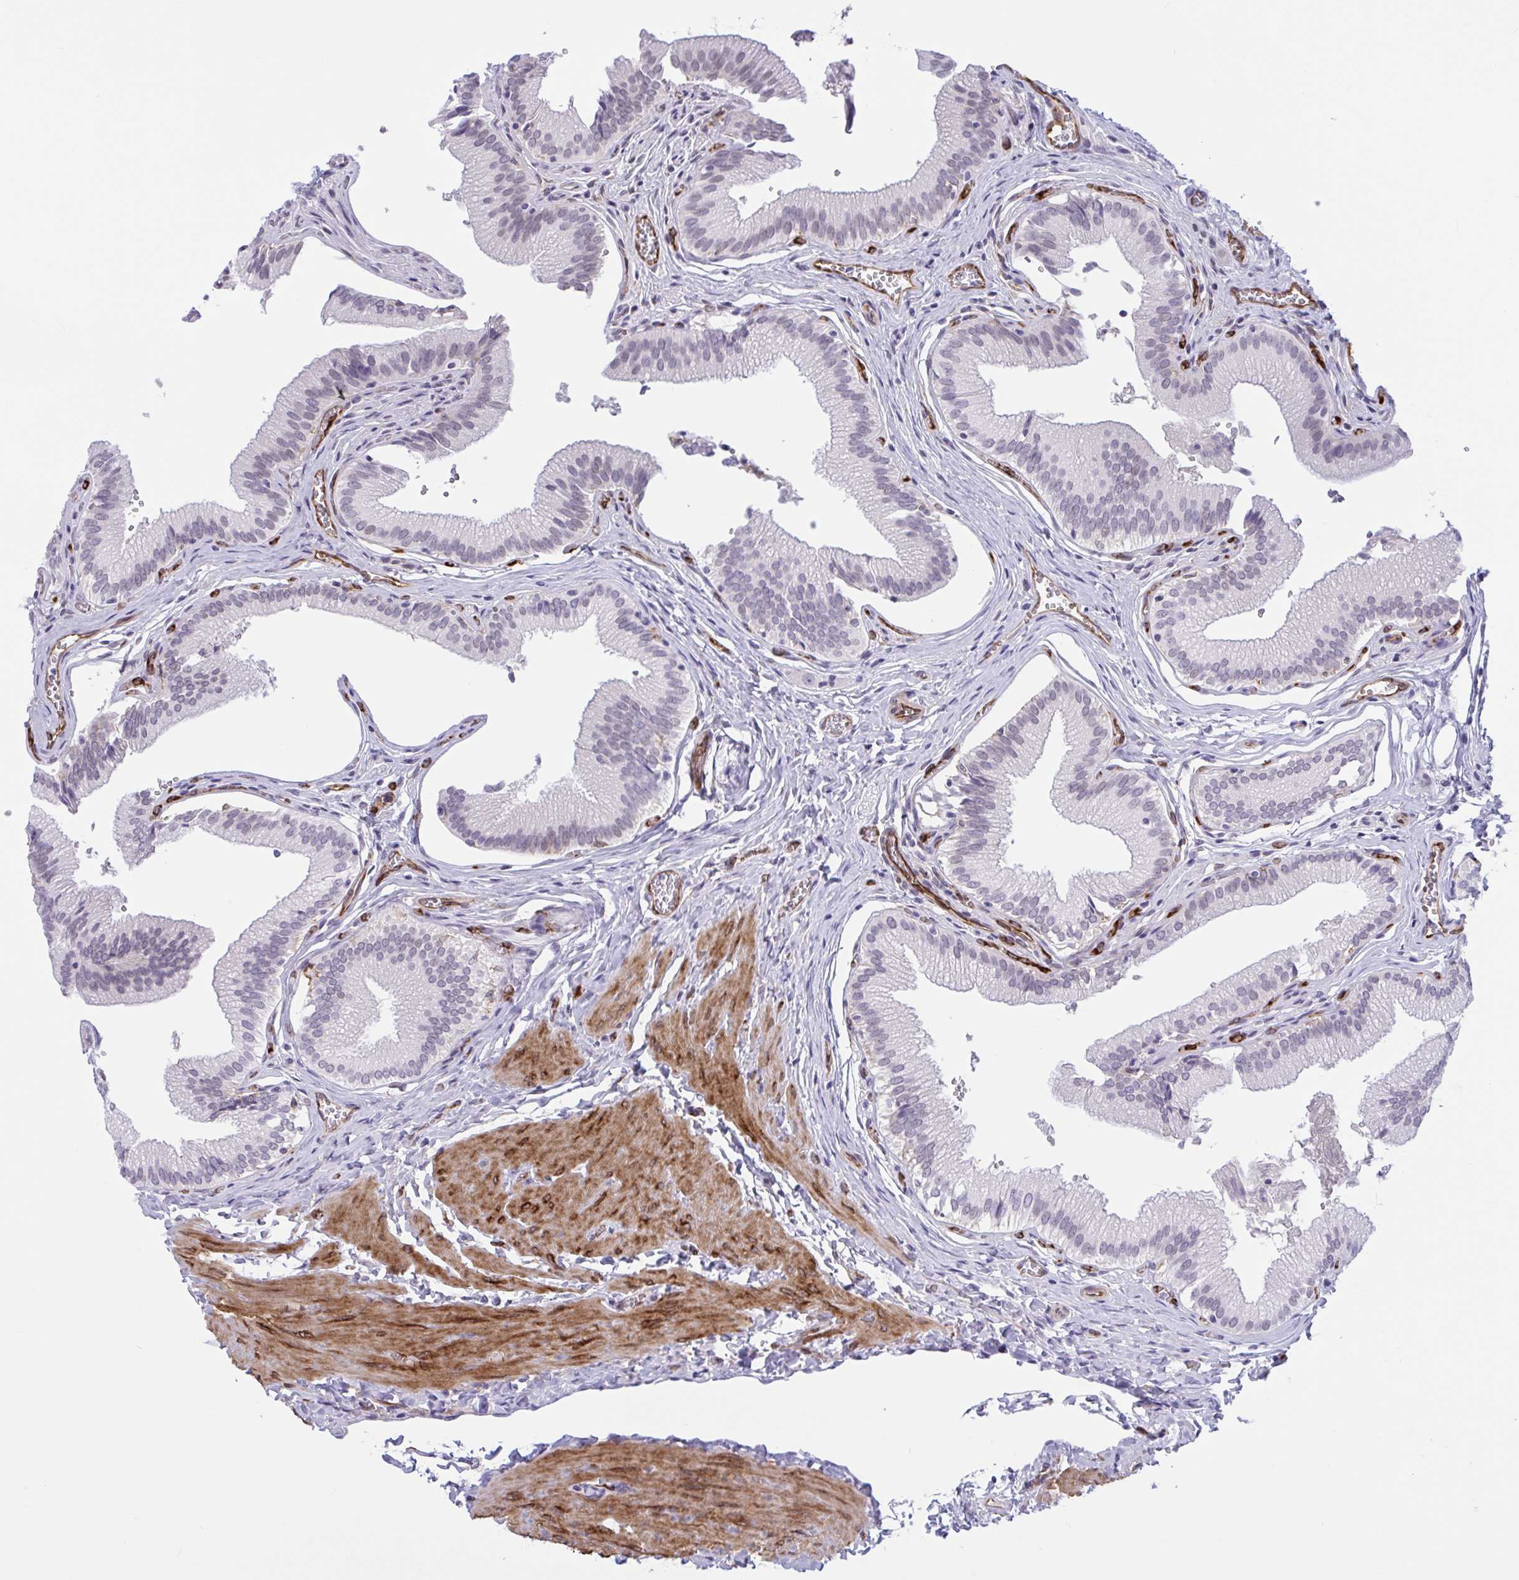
{"staining": {"intensity": "weak", "quantity": "<25%", "location": "nuclear"}, "tissue": "gallbladder", "cell_type": "Glandular cells", "image_type": "normal", "snomed": [{"axis": "morphology", "description": "Normal tissue, NOS"}, {"axis": "topography", "description": "Gallbladder"}, {"axis": "topography", "description": "Peripheral nerve tissue"}], "caption": "Immunohistochemical staining of unremarkable human gallbladder reveals no significant positivity in glandular cells.", "gene": "EML1", "patient": {"sex": "male", "age": 17}}